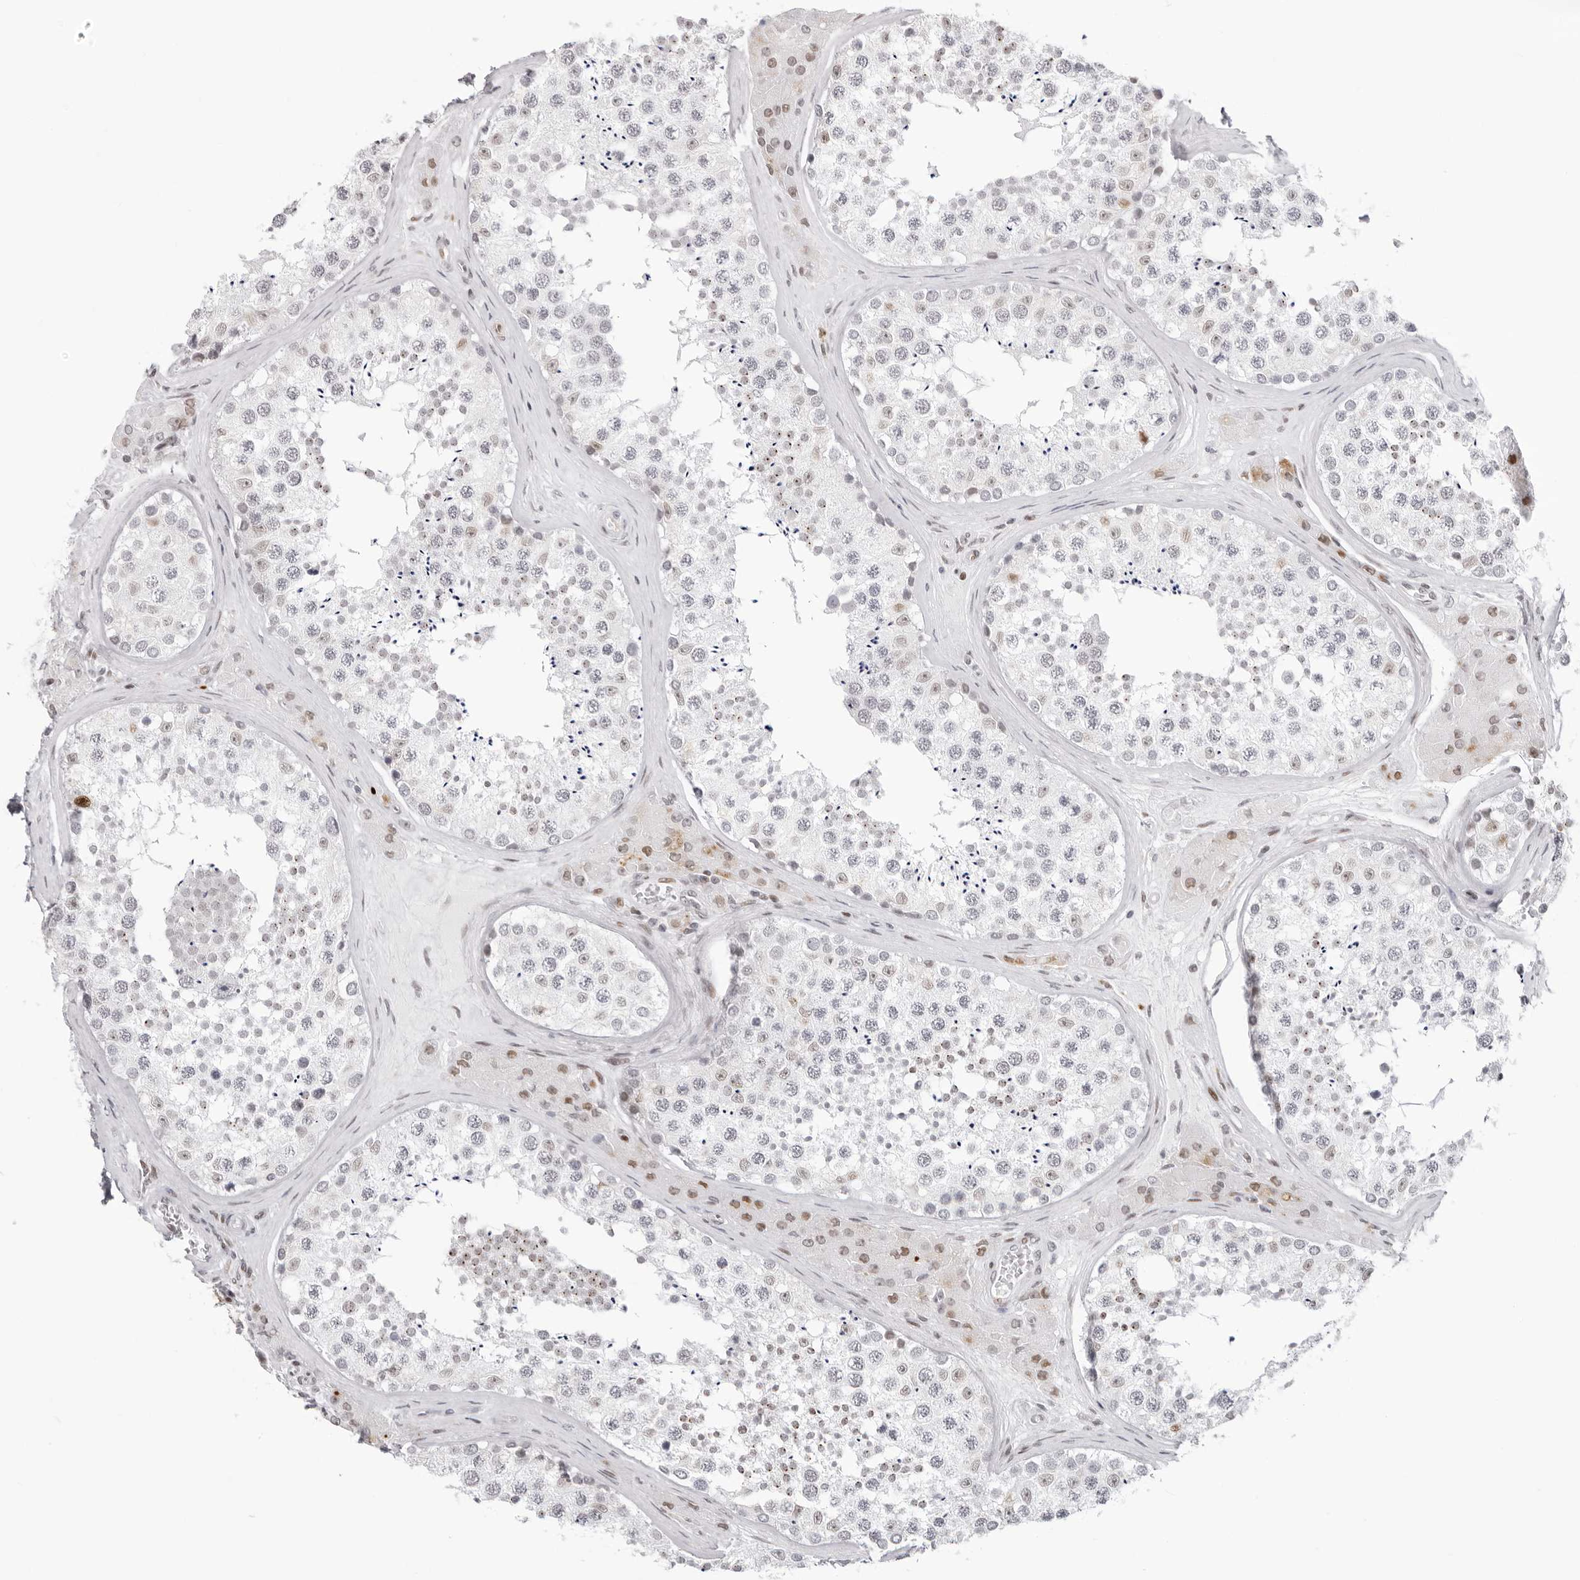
{"staining": {"intensity": "moderate", "quantity": "<25%", "location": "nuclear"}, "tissue": "testis", "cell_type": "Cells in seminiferous ducts", "image_type": "normal", "snomed": [{"axis": "morphology", "description": "Normal tissue, NOS"}, {"axis": "topography", "description": "Testis"}], "caption": "This photomicrograph displays immunohistochemistry (IHC) staining of normal human testis, with low moderate nuclear positivity in approximately <25% of cells in seminiferous ducts.", "gene": "NTPCR", "patient": {"sex": "male", "age": 46}}